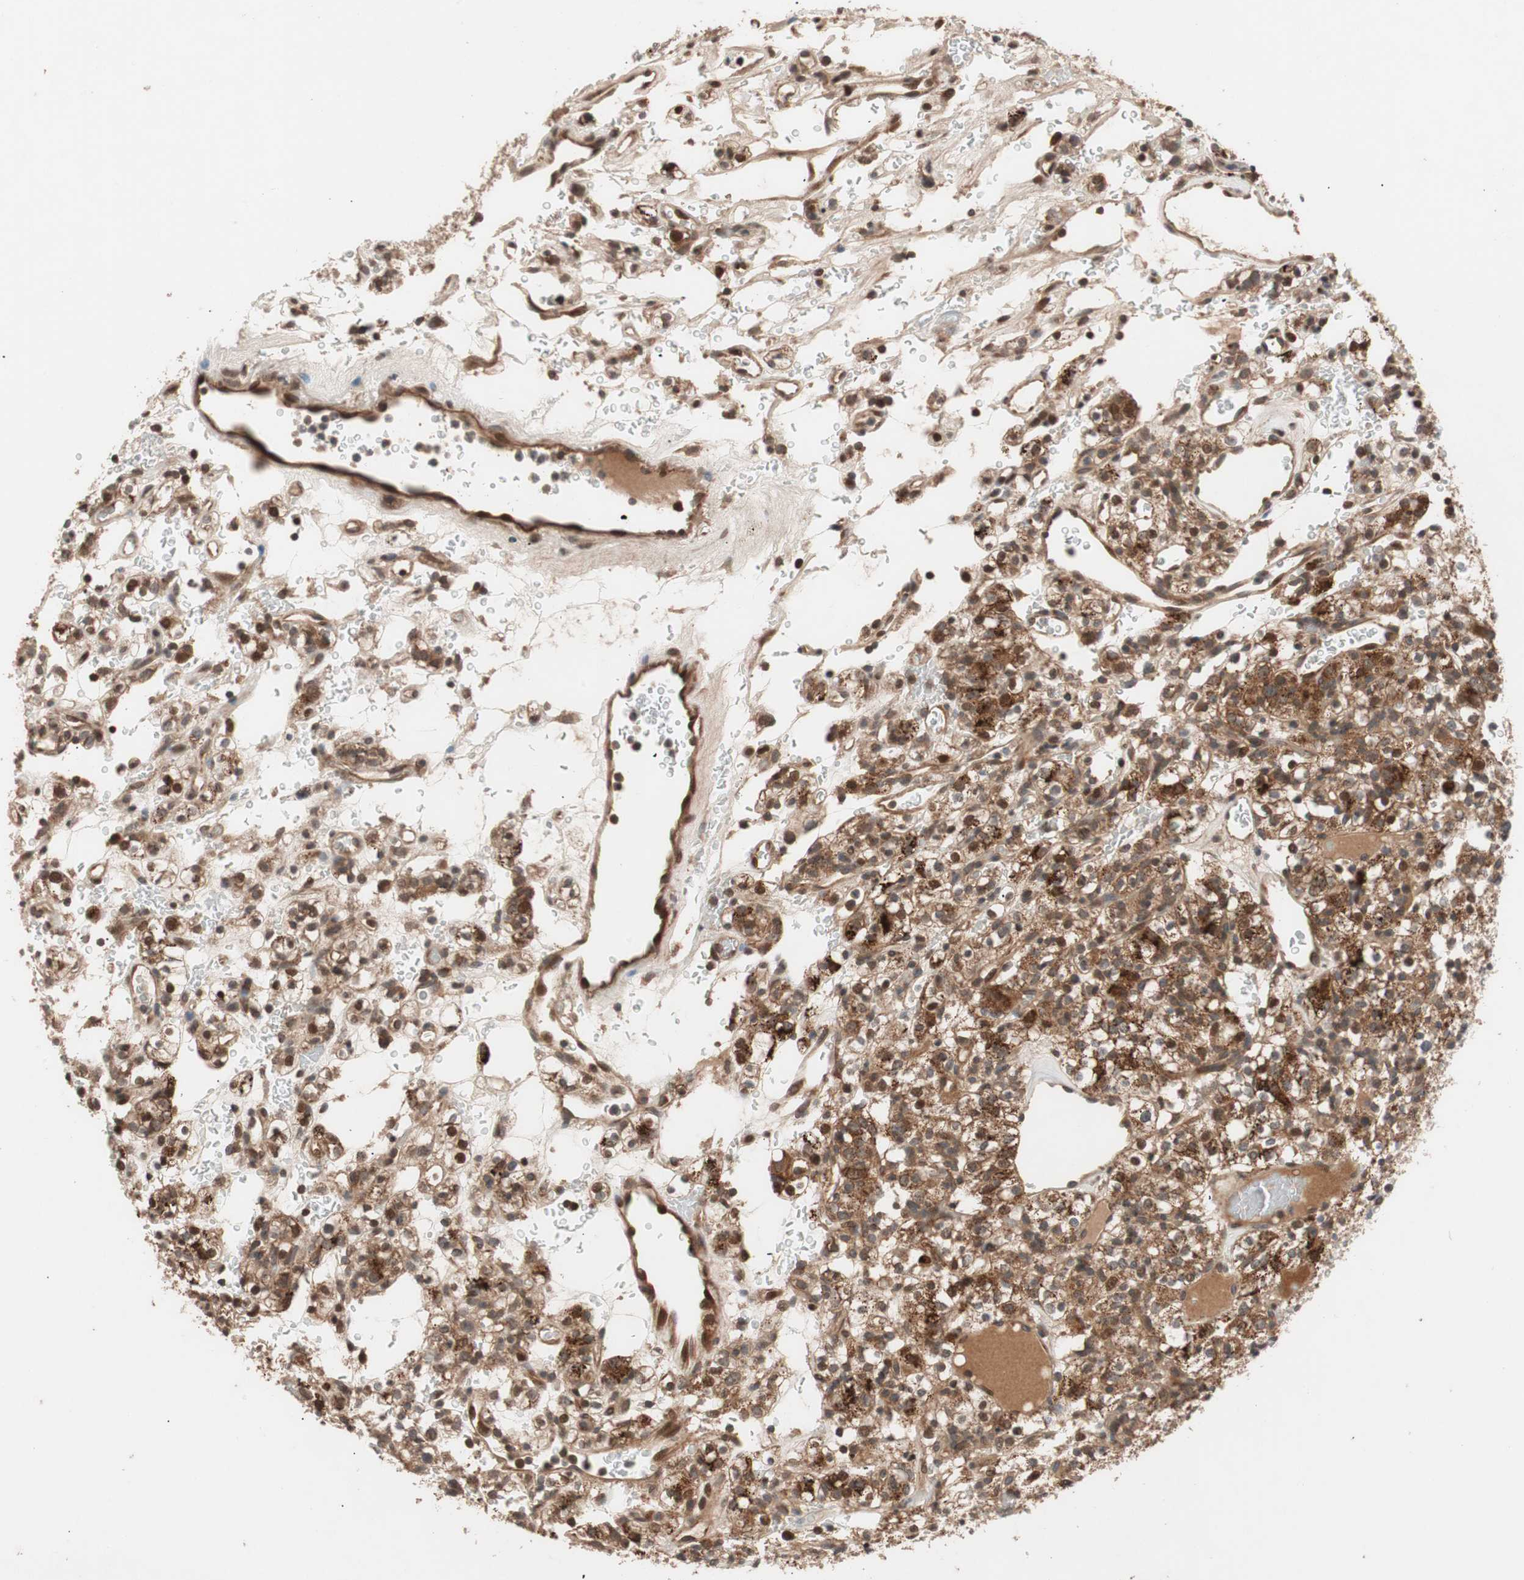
{"staining": {"intensity": "moderate", "quantity": ">75%", "location": "cytoplasmic/membranous,nuclear"}, "tissue": "renal cancer", "cell_type": "Tumor cells", "image_type": "cancer", "snomed": [{"axis": "morphology", "description": "Normal tissue, NOS"}, {"axis": "morphology", "description": "Adenocarcinoma, NOS"}, {"axis": "topography", "description": "Kidney"}], "caption": "Moderate cytoplasmic/membranous and nuclear protein positivity is appreciated in about >75% of tumor cells in renal cancer.", "gene": "NF2", "patient": {"sex": "female", "age": 72}}